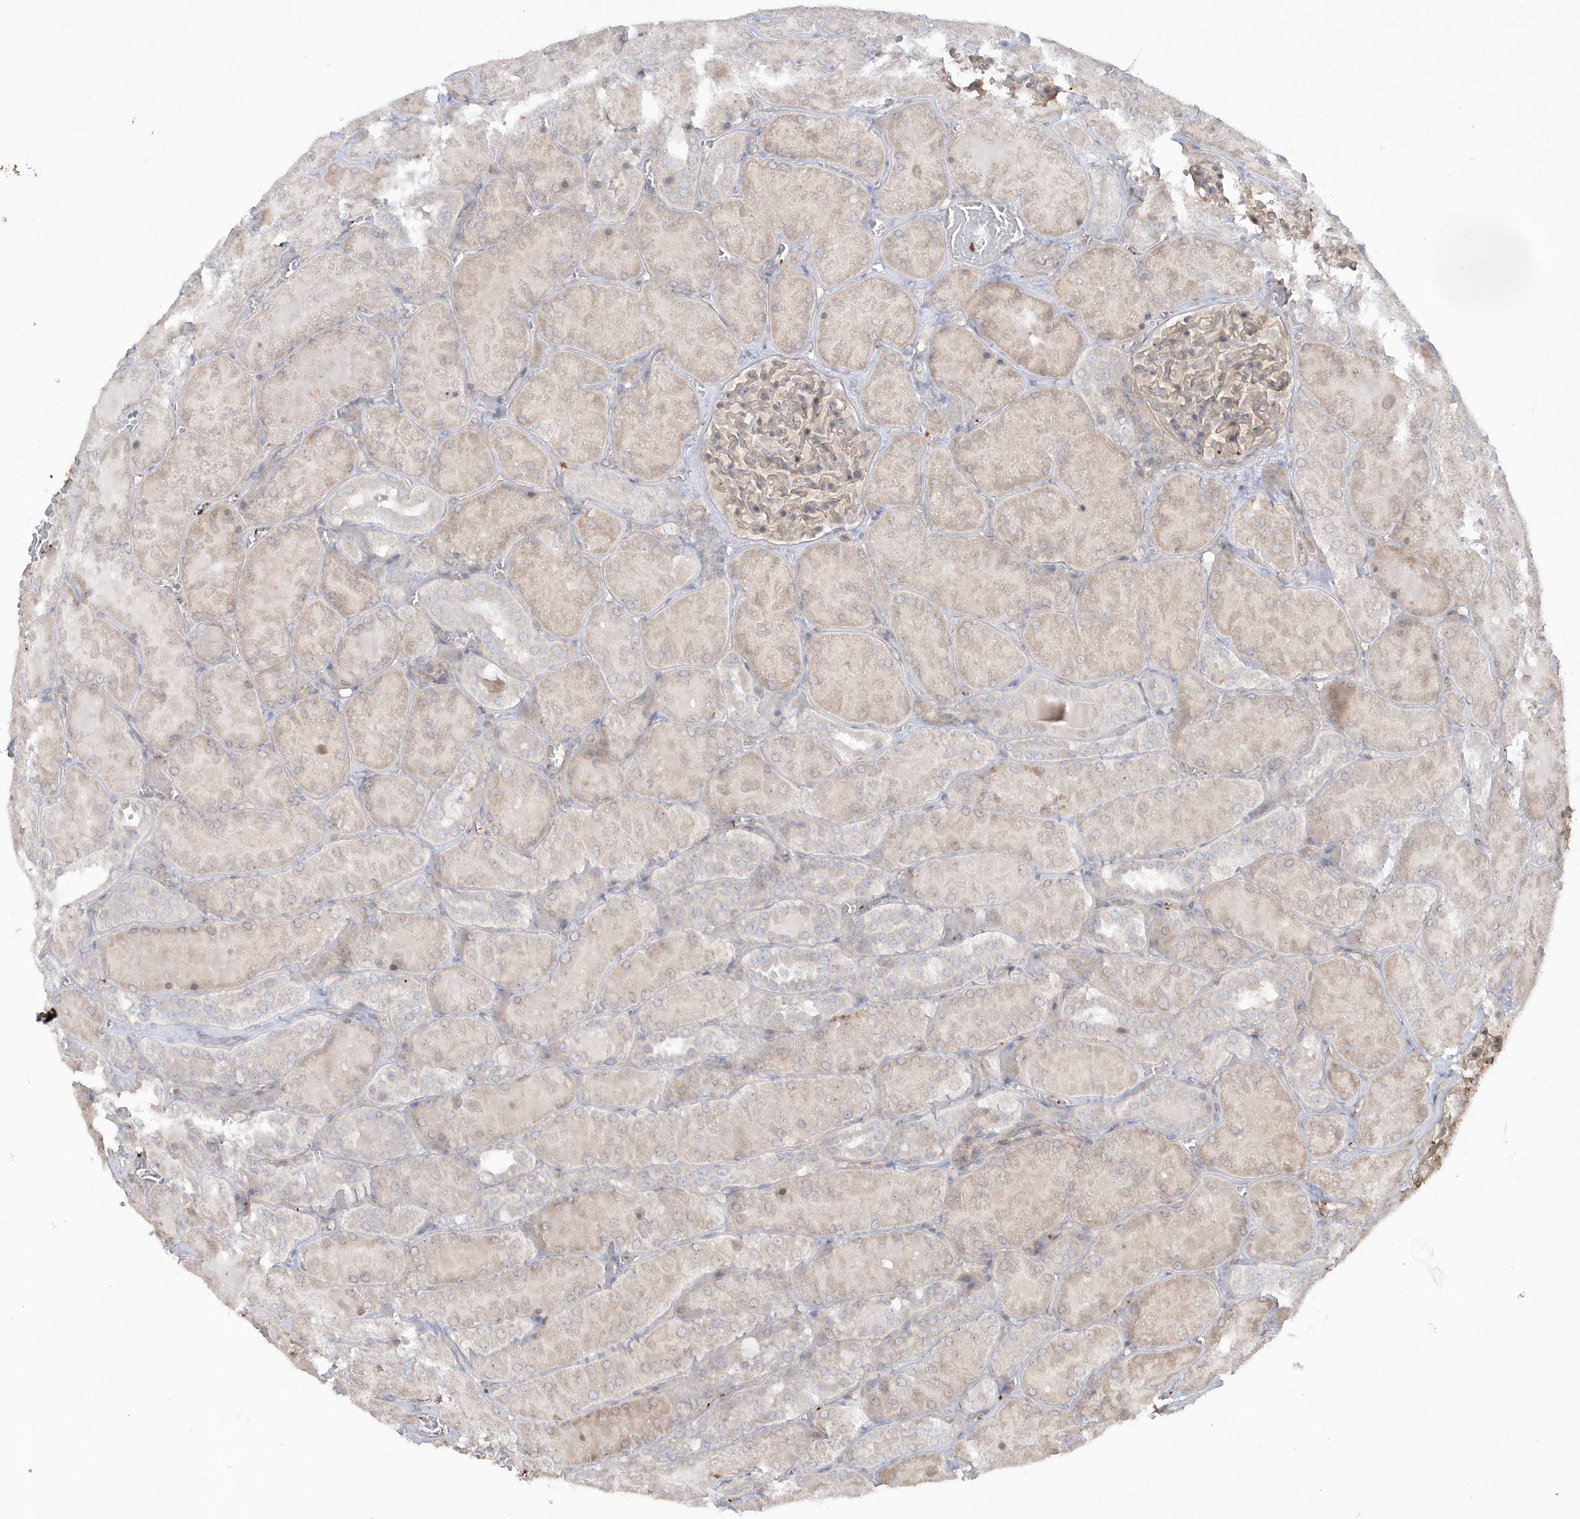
{"staining": {"intensity": "weak", "quantity": ">75%", "location": "cytoplasmic/membranous"}, "tissue": "kidney", "cell_type": "Cells in glomeruli", "image_type": "normal", "snomed": [{"axis": "morphology", "description": "Normal tissue, NOS"}, {"axis": "topography", "description": "Kidney"}], "caption": "Cells in glomeruli display weak cytoplasmic/membranous expression in approximately >75% of cells in unremarkable kidney.", "gene": "BSN", "patient": {"sex": "male", "age": 28}}